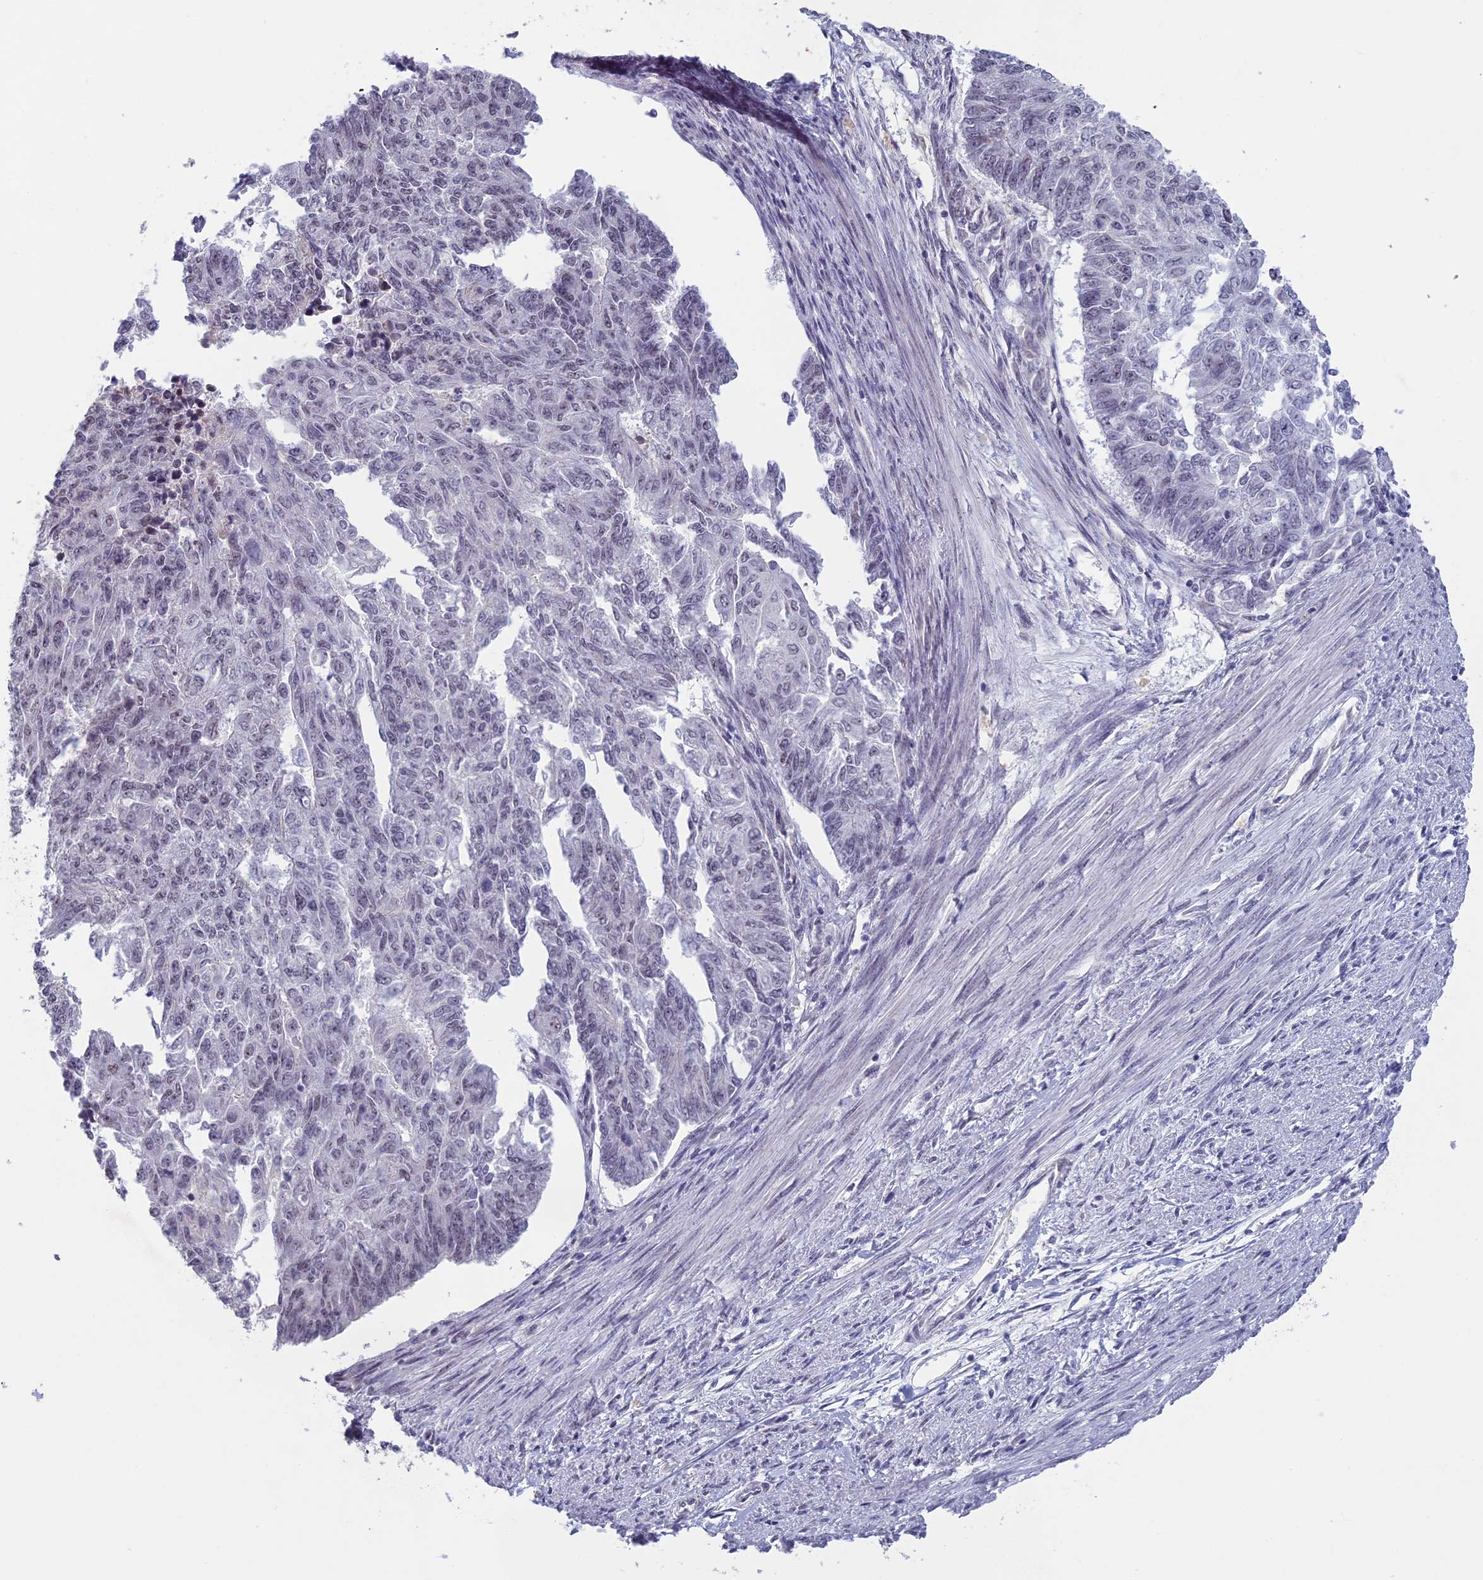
{"staining": {"intensity": "negative", "quantity": "none", "location": "none"}, "tissue": "endometrial cancer", "cell_type": "Tumor cells", "image_type": "cancer", "snomed": [{"axis": "morphology", "description": "Adenocarcinoma, NOS"}, {"axis": "topography", "description": "Endometrium"}], "caption": "The immunohistochemistry (IHC) image has no significant positivity in tumor cells of endometrial adenocarcinoma tissue.", "gene": "MORF4L1", "patient": {"sex": "female", "age": 32}}